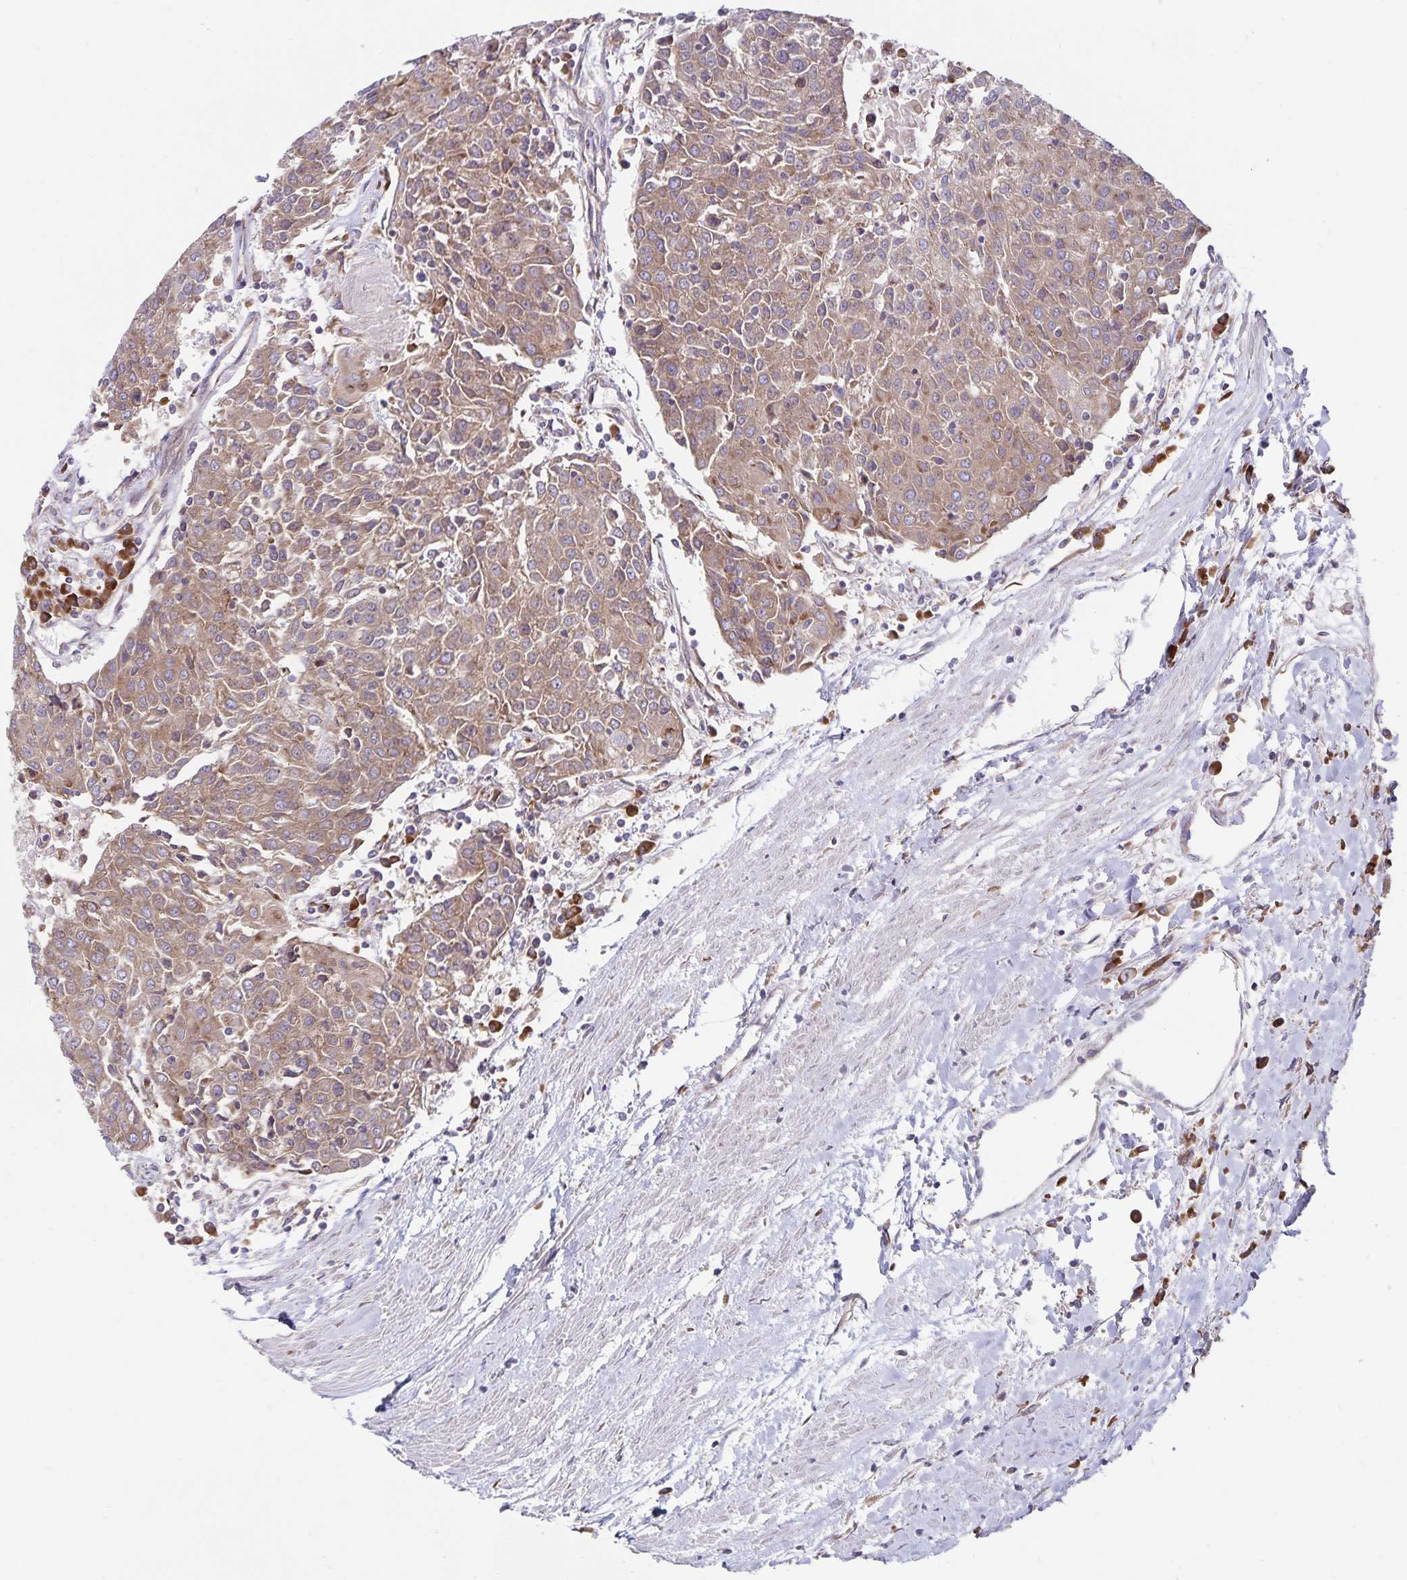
{"staining": {"intensity": "moderate", "quantity": ">75%", "location": "cytoplasmic/membranous"}, "tissue": "urothelial cancer", "cell_type": "Tumor cells", "image_type": "cancer", "snomed": [{"axis": "morphology", "description": "Urothelial carcinoma, High grade"}, {"axis": "topography", "description": "Urinary bladder"}], "caption": "Brown immunohistochemical staining in human urothelial cancer shows moderate cytoplasmic/membranous expression in approximately >75% of tumor cells. The staining was performed using DAB (3,3'-diaminobenzidine), with brown indicating positive protein expression. Nuclei are stained blue with hematoxylin.", "gene": "SEC62", "patient": {"sex": "female", "age": 85}}